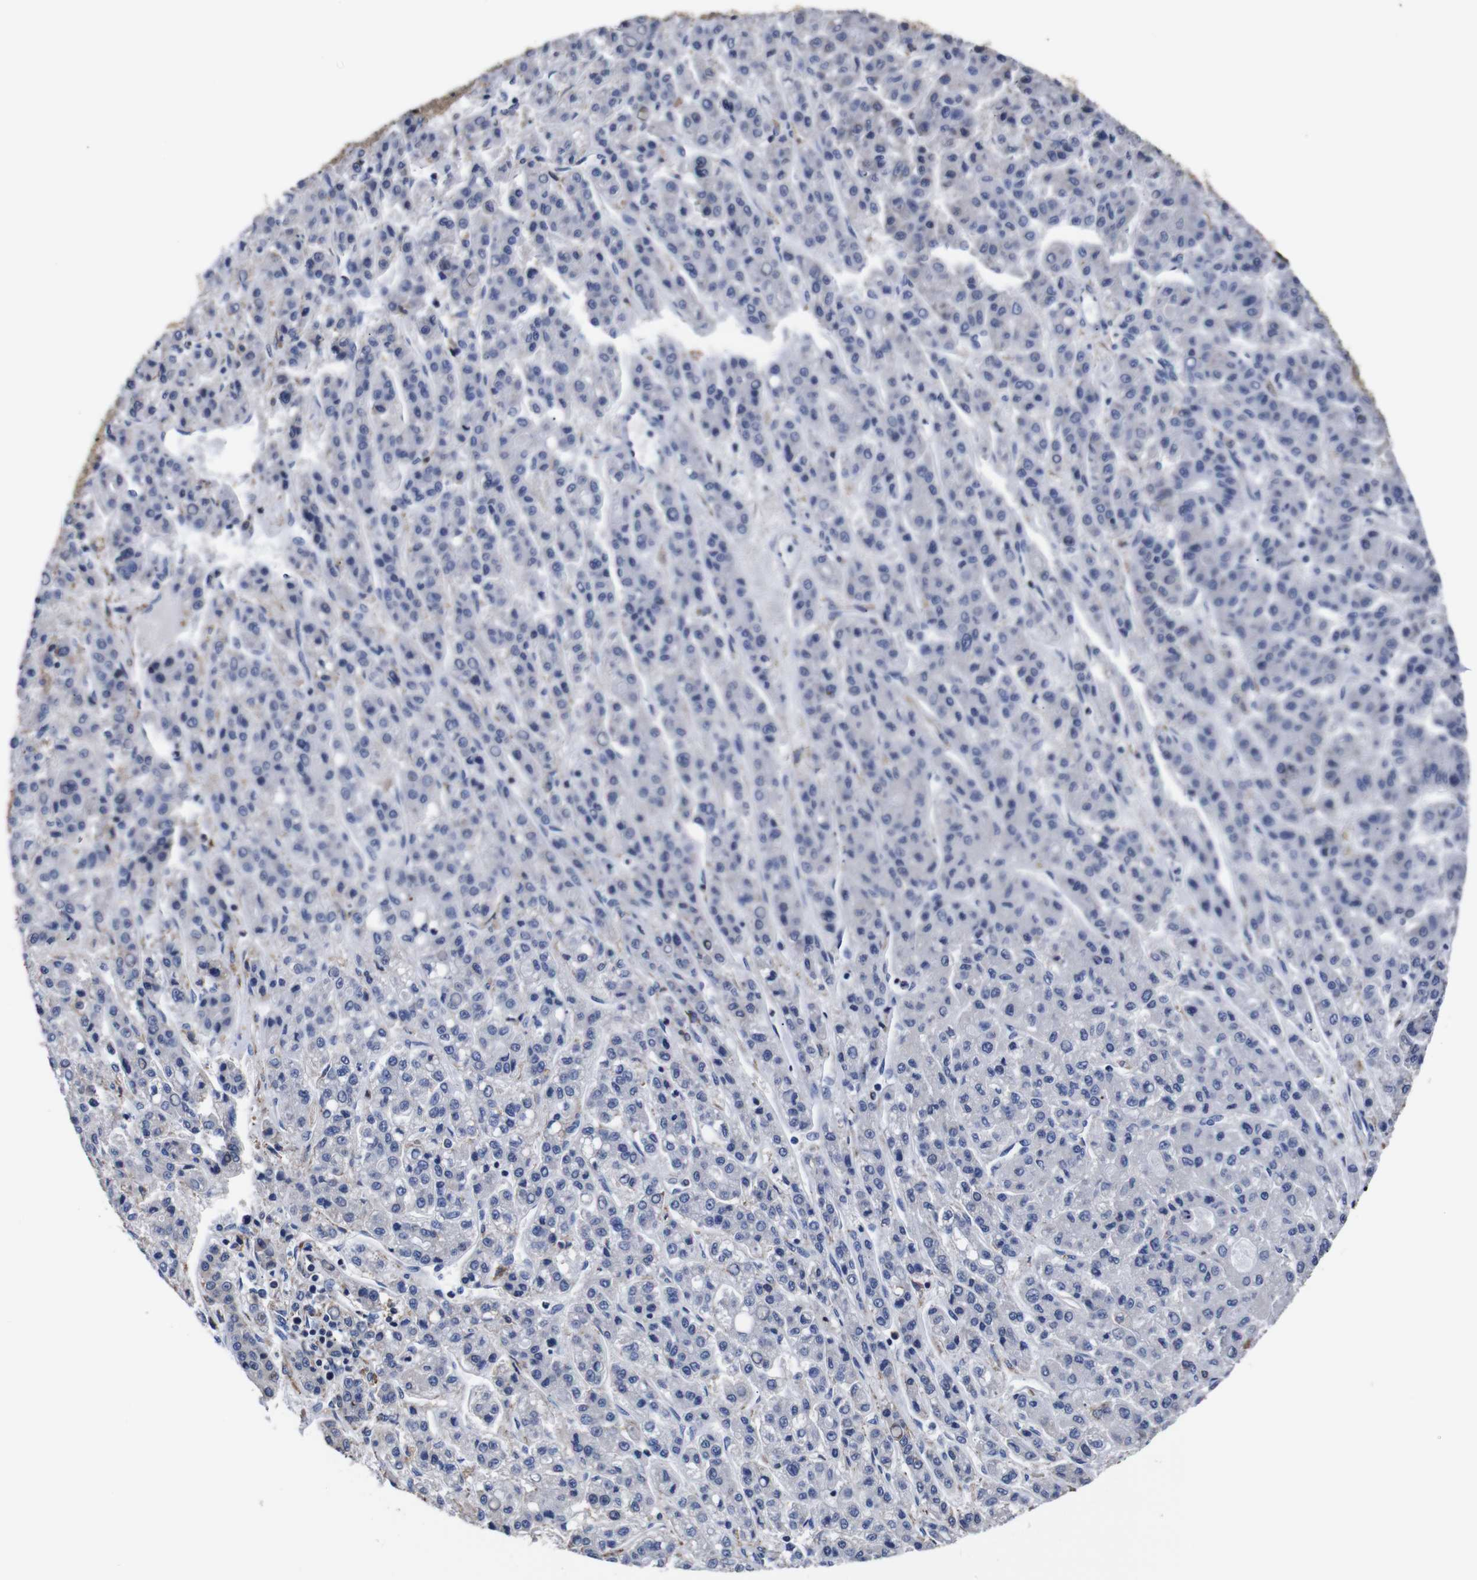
{"staining": {"intensity": "moderate", "quantity": "<25%", "location": "cytoplasmic/membranous"}, "tissue": "liver cancer", "cell_type": "Tumor cells", "image_type": "cancer", "snomed": [{"axis": "morphology", "description": "Carcinoma, Hepatocellular, NOS"}, {"axis": "topography", "description": "Liver"}], "caption": "Immunohistochemical staining of hepatocellular carcinoma (liver) displays moderate cytoplasmic/membranous protein expression in approximately <25% of tumor cells.", "gene": "PPIB", "patient": {"sex": "male", "age": 70}}